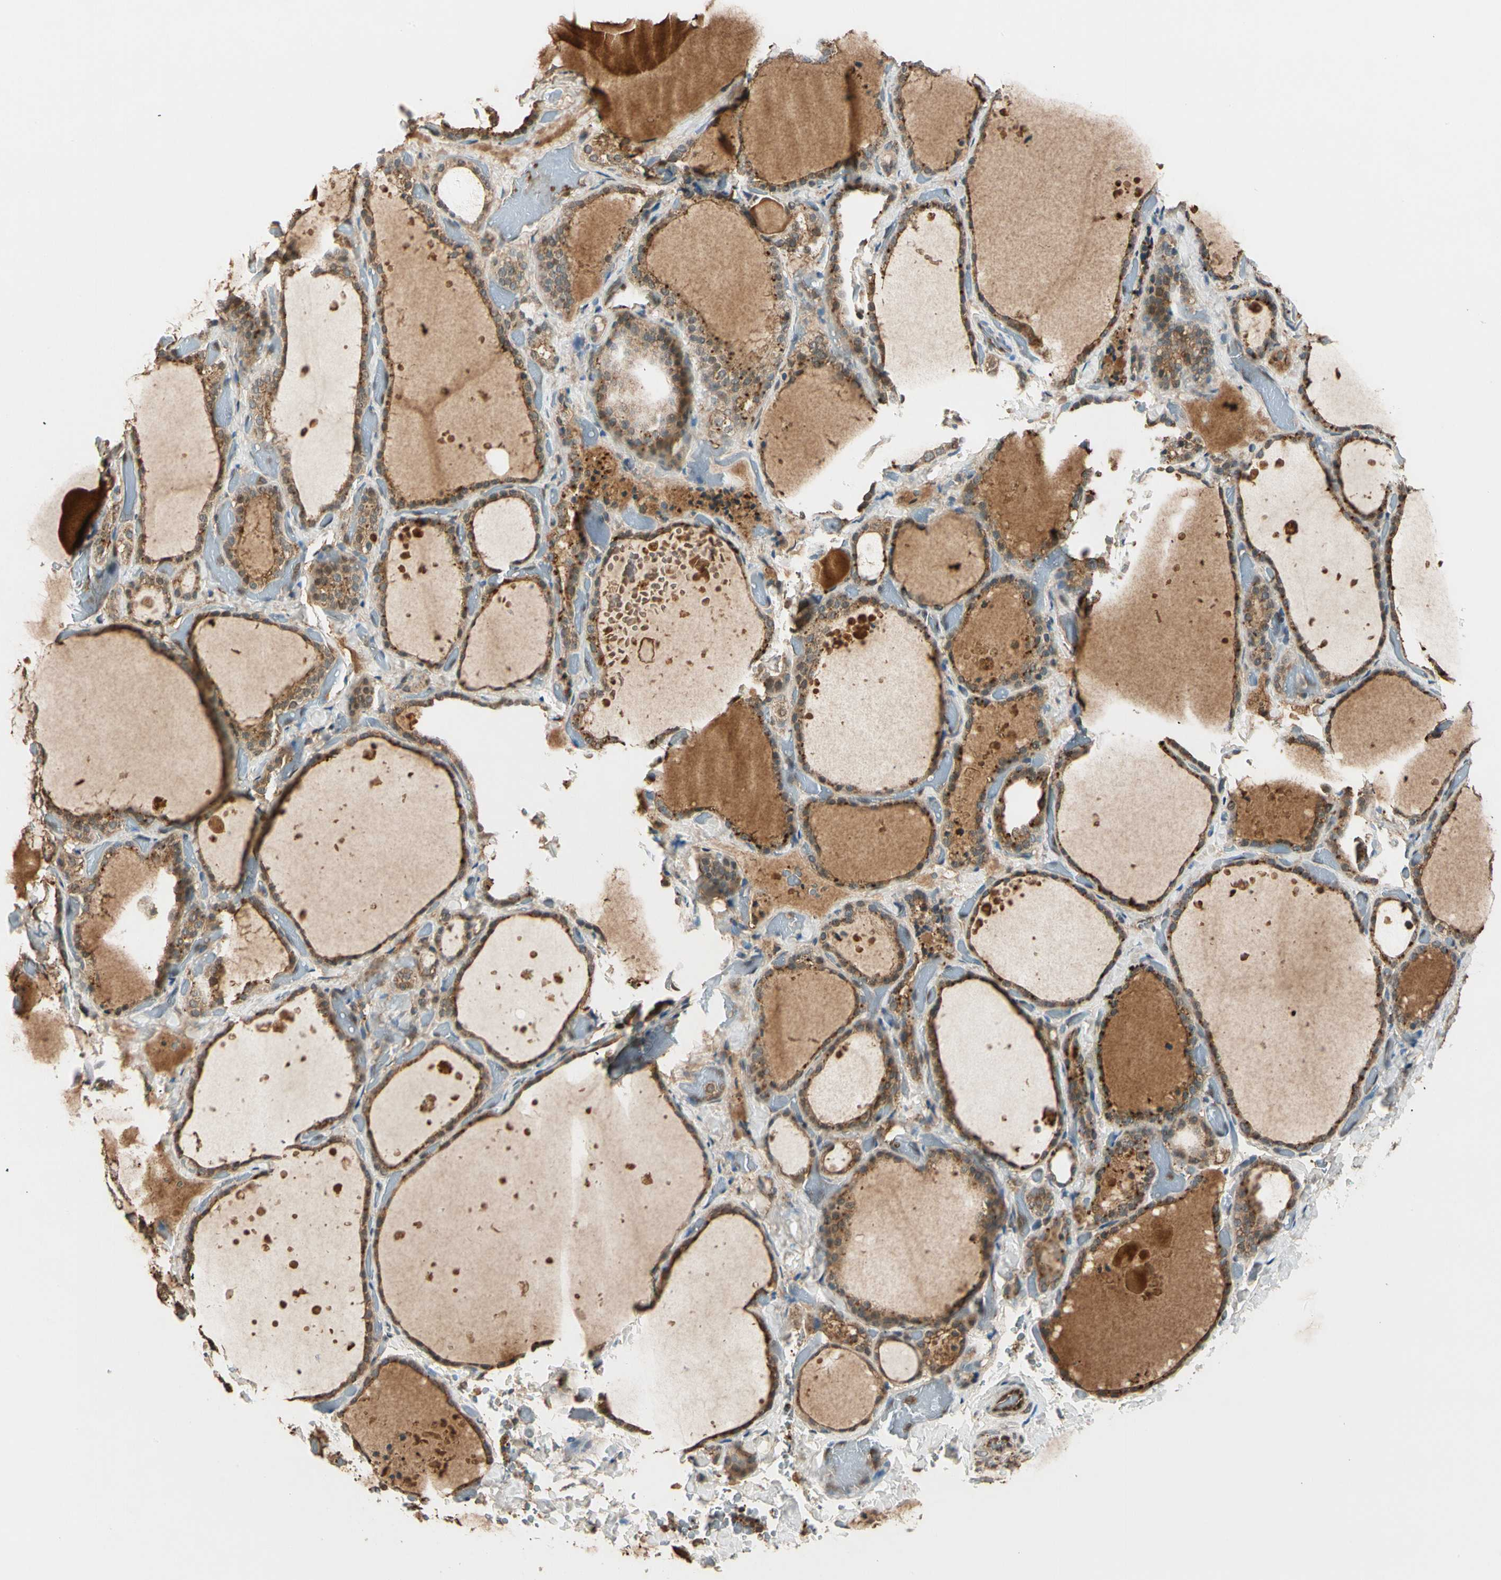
{"staining": {"intensity": "strong", "quantity": ">75%", "location": "cytoplasmic/membranous"}, "tissue": "thyroid gland", "cell_type": "Glandular cells", "image_type": "normal", "snomed": [{"axis": "morphology", "description": "Normal tissue, NOS"}, {"axis": "topography", "description": "Thyroid gland"}], "caption": "Protein staining by IHC reveals strong cytoplasmic/membranous expression in about >75% of glandular cells in benign thyroid gland.", "gene": "MAPK1", "patient": {"sex": "female", "age": 44}}